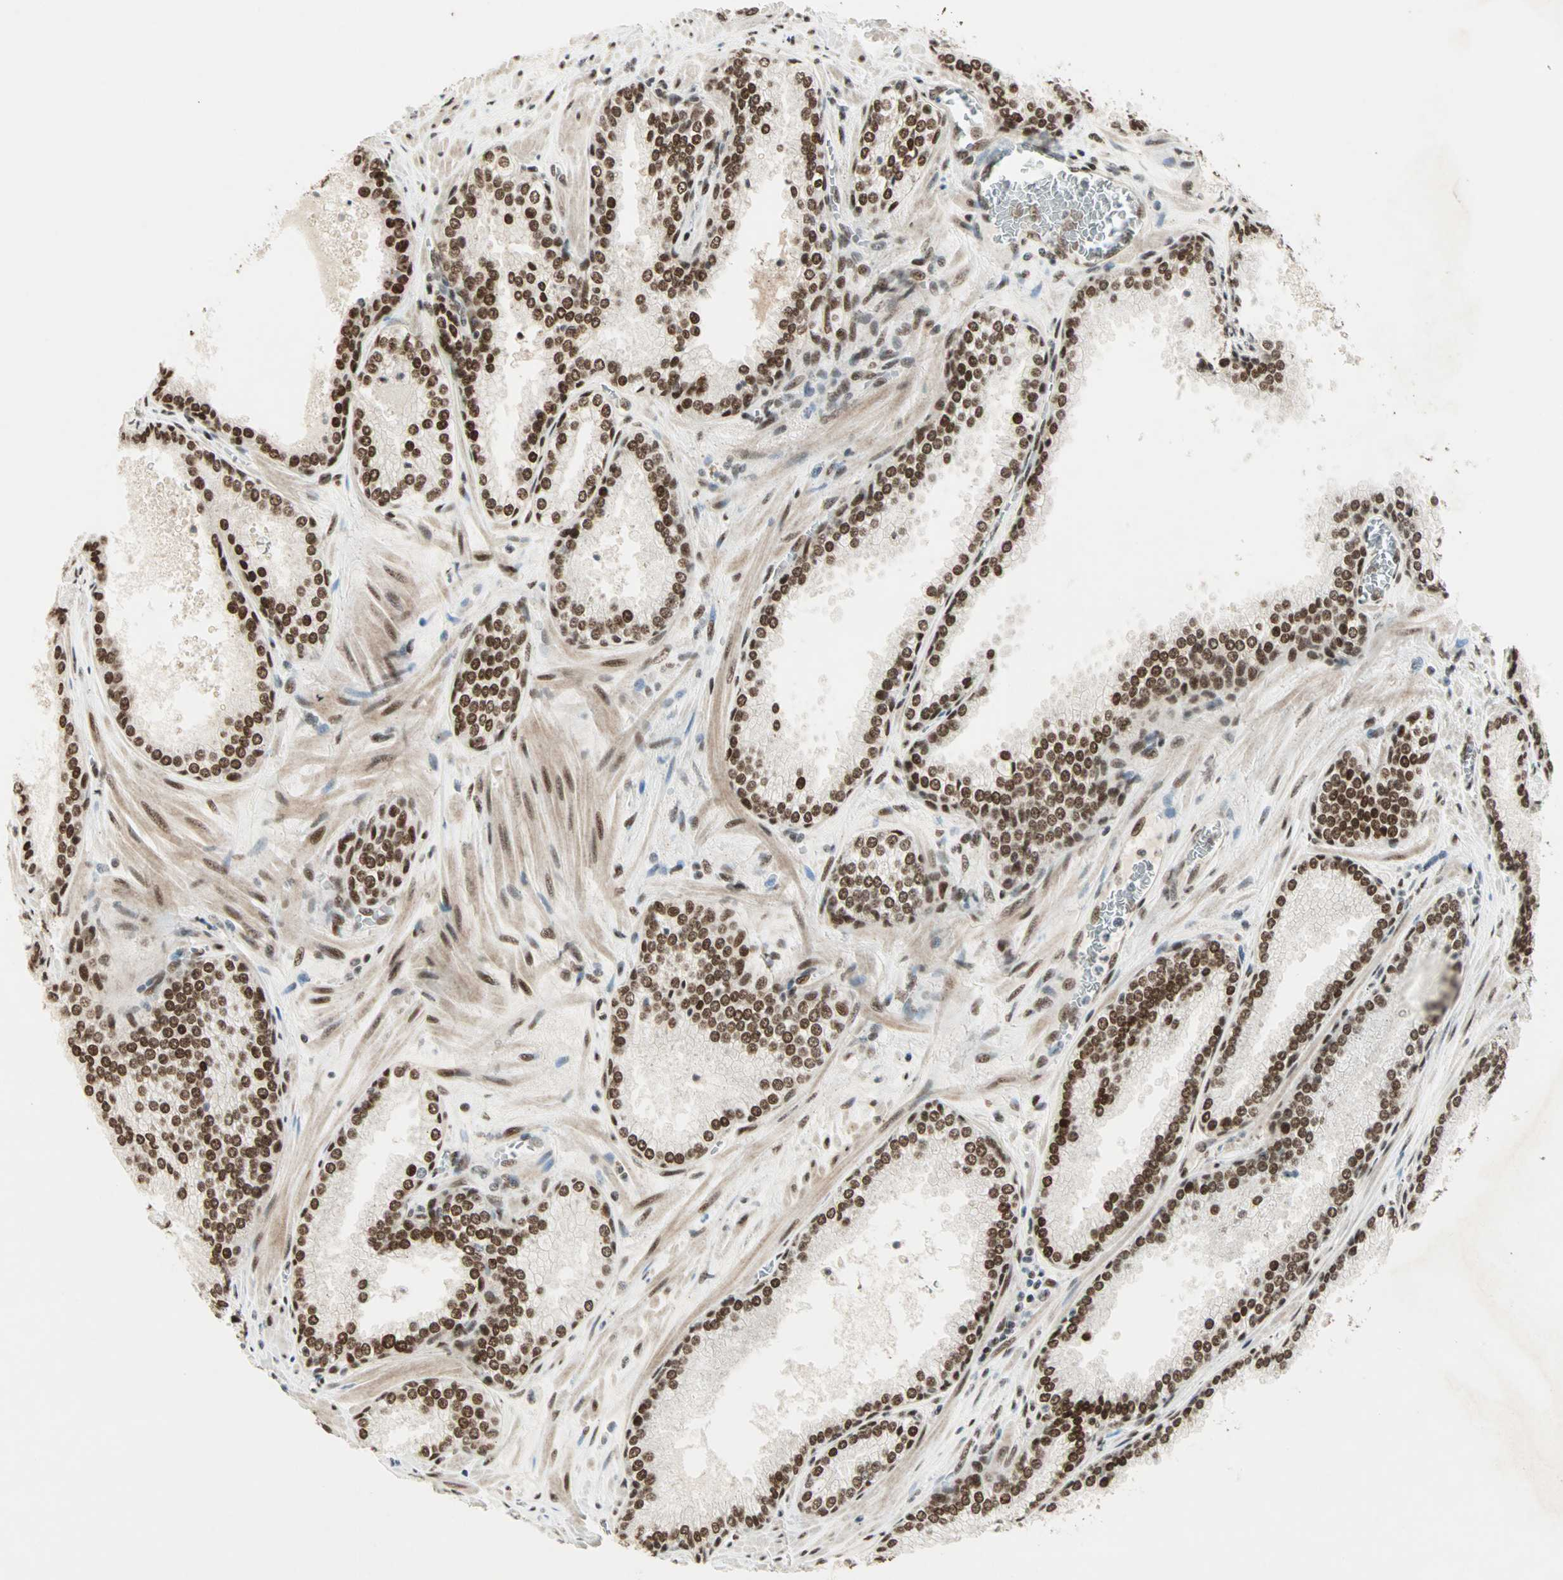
{"staining": {"intensity": "strong", "quantity": ">75%", "location": "nuclear"}, "tissue": "prostate cancer", "cell_type": "Tumor cells", "image_type": "cancer", "snomed": [{"axis": "morphology", "description": "Adenocarcinoma, Low grade"}, {"axis": "topography", "description": "Prostate"}], "caption": "There is high levels of strong nuclear expression in tumor cells of prostate adenocarcinoma (low-grade), as demonstrated by immunohistochemical staining (brown color).", "gene": "BLM", "patient": {"sex": "male", "age": 60}}